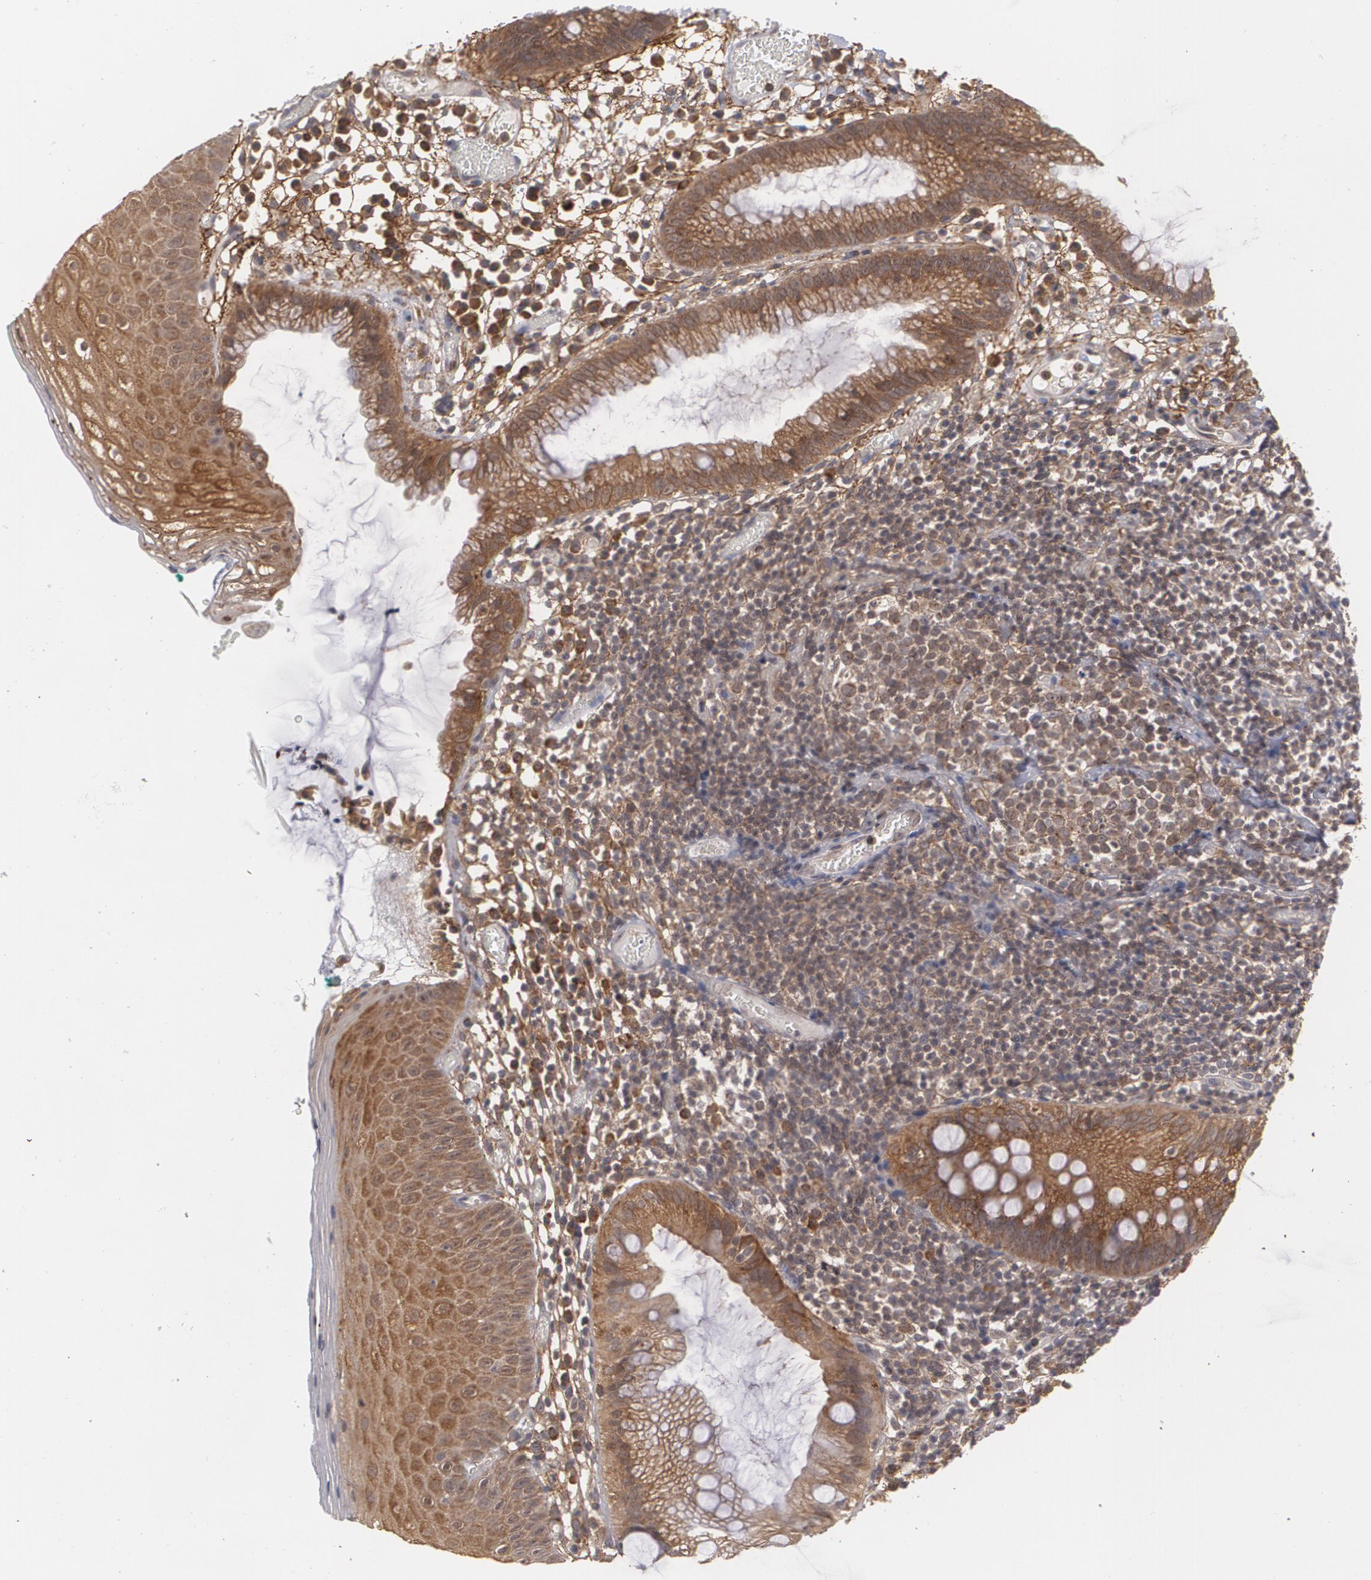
{"staining": {"intensity": "moderate", "quantity": ">75%", "location": "cytoplasmic/membranous"}, "tissue": "skin", "cell_type": "Epidermal cells", "image_type": "normal", "snomed": [{"axis": "morphology", "description": "Normal tissue, NOS"}, {"axis": "morphology", "description": "Hemorrhoids"}, {"axis": "morphology", "description": "Inflammation, NOS"}, {"axis": "topography", "description": "Anal"}], "caption": "Immunohistochemical staining of normal human skin exhibits >75% levels of moderate cytoplasmic/membranous protein positivity in about >75% of epidermal cells. (Brightfield microscopy of DAB IHC at high magnification).", "gene": "BMP6", "patient": {"sex": "male", "age": 60}}